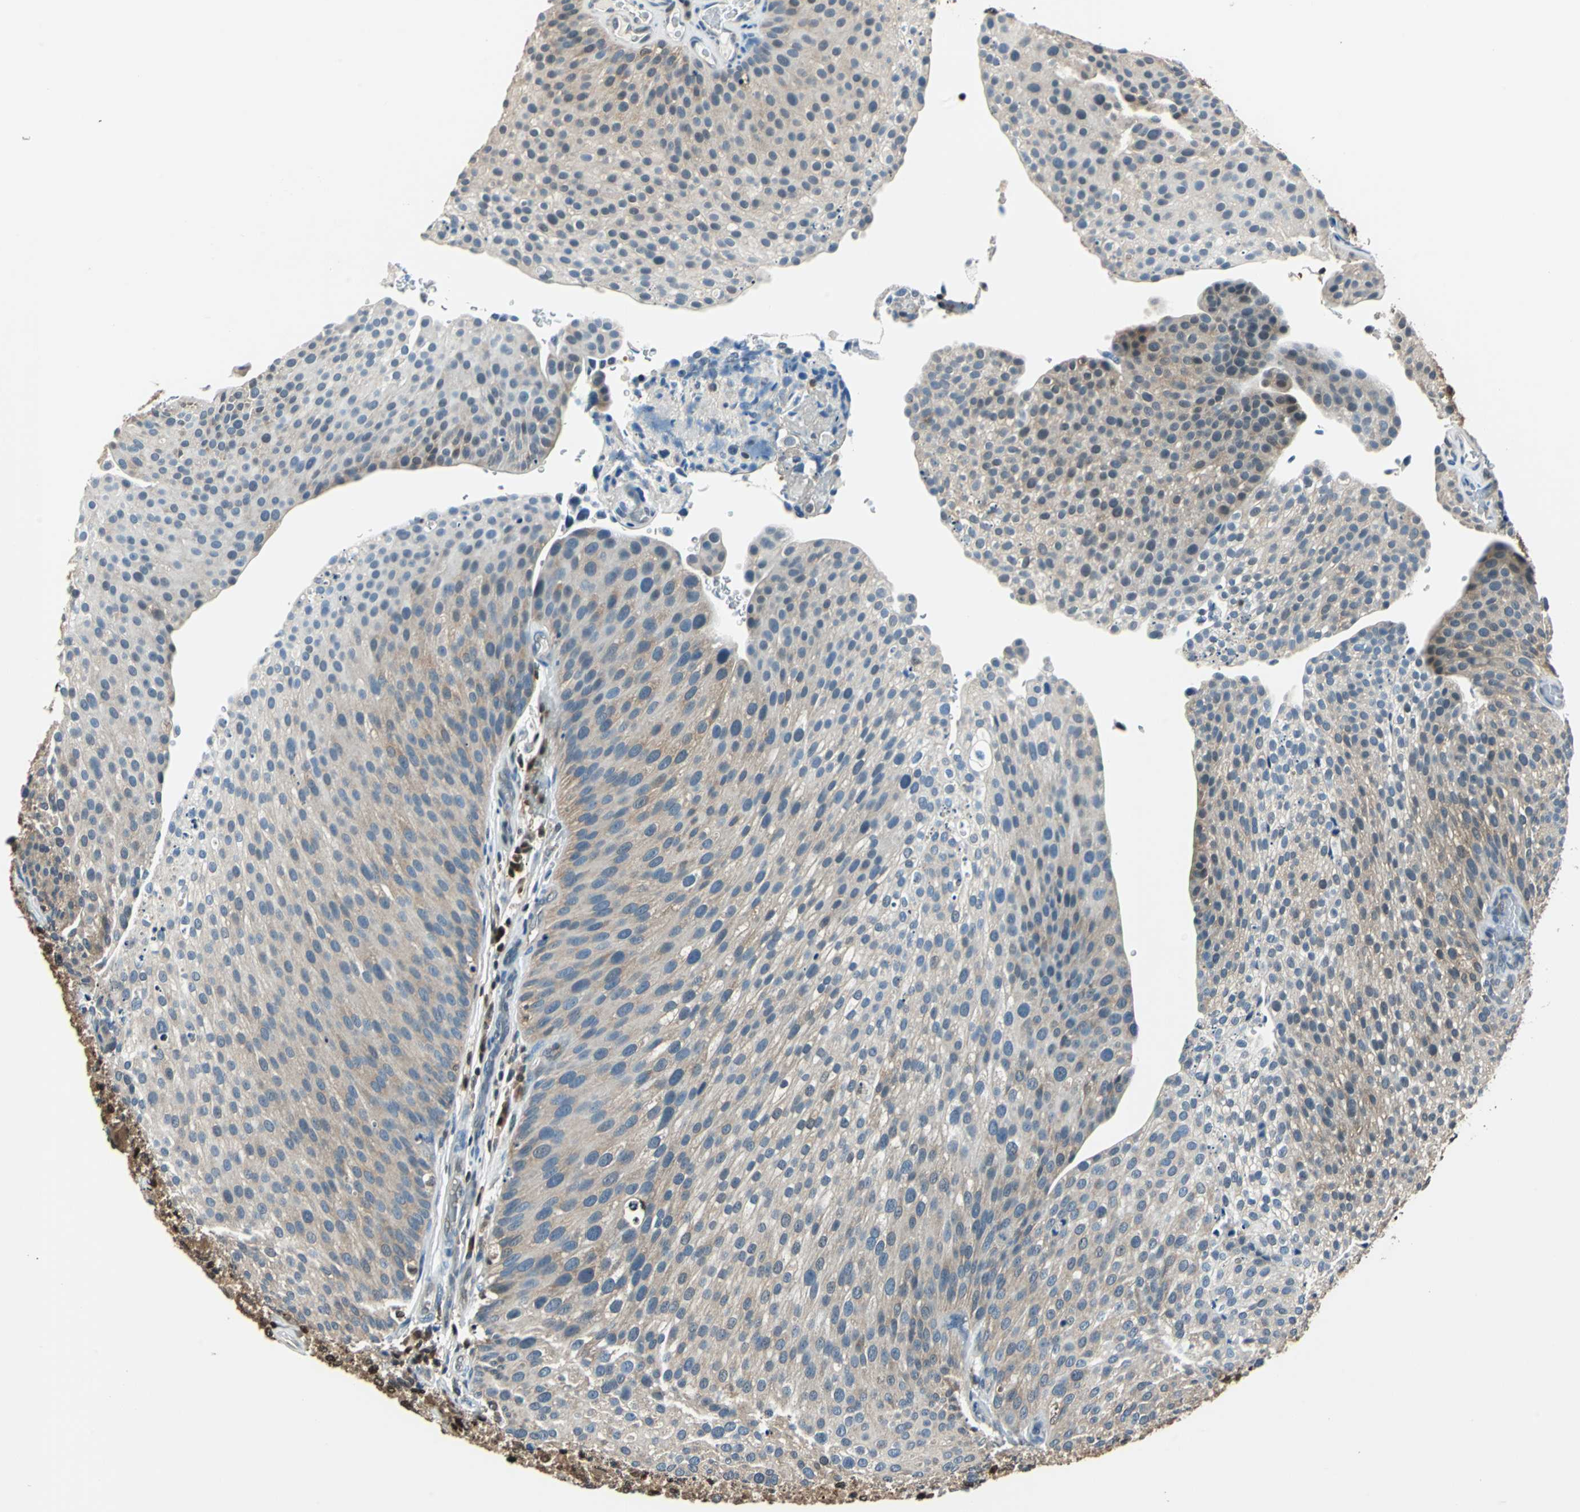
{"staining": {"intensity": "weak", "quantity": "25%-75%", "location": "cytoplasmic/membranous"}, "tissue": "urothelial cancer", "cell_type": "Tumor cells", "image_type": "cancer", "snomed": [{"axis": "morphology", "description": "Urothelial carcinoma, Low grade"}, {"axis": "topography", "description": "Smooth muscle"}, {"axis": "topography", "description": "Urinary bladder"}], "caption": "A high-resolution image shows IHC staining of urothelial cancer, which exhibits weak cytoplasmic/membranous staining in about 25%-75% of tumor cells.", "gene": "PSME1", "patient": {"sex": "male", "age": 60}}